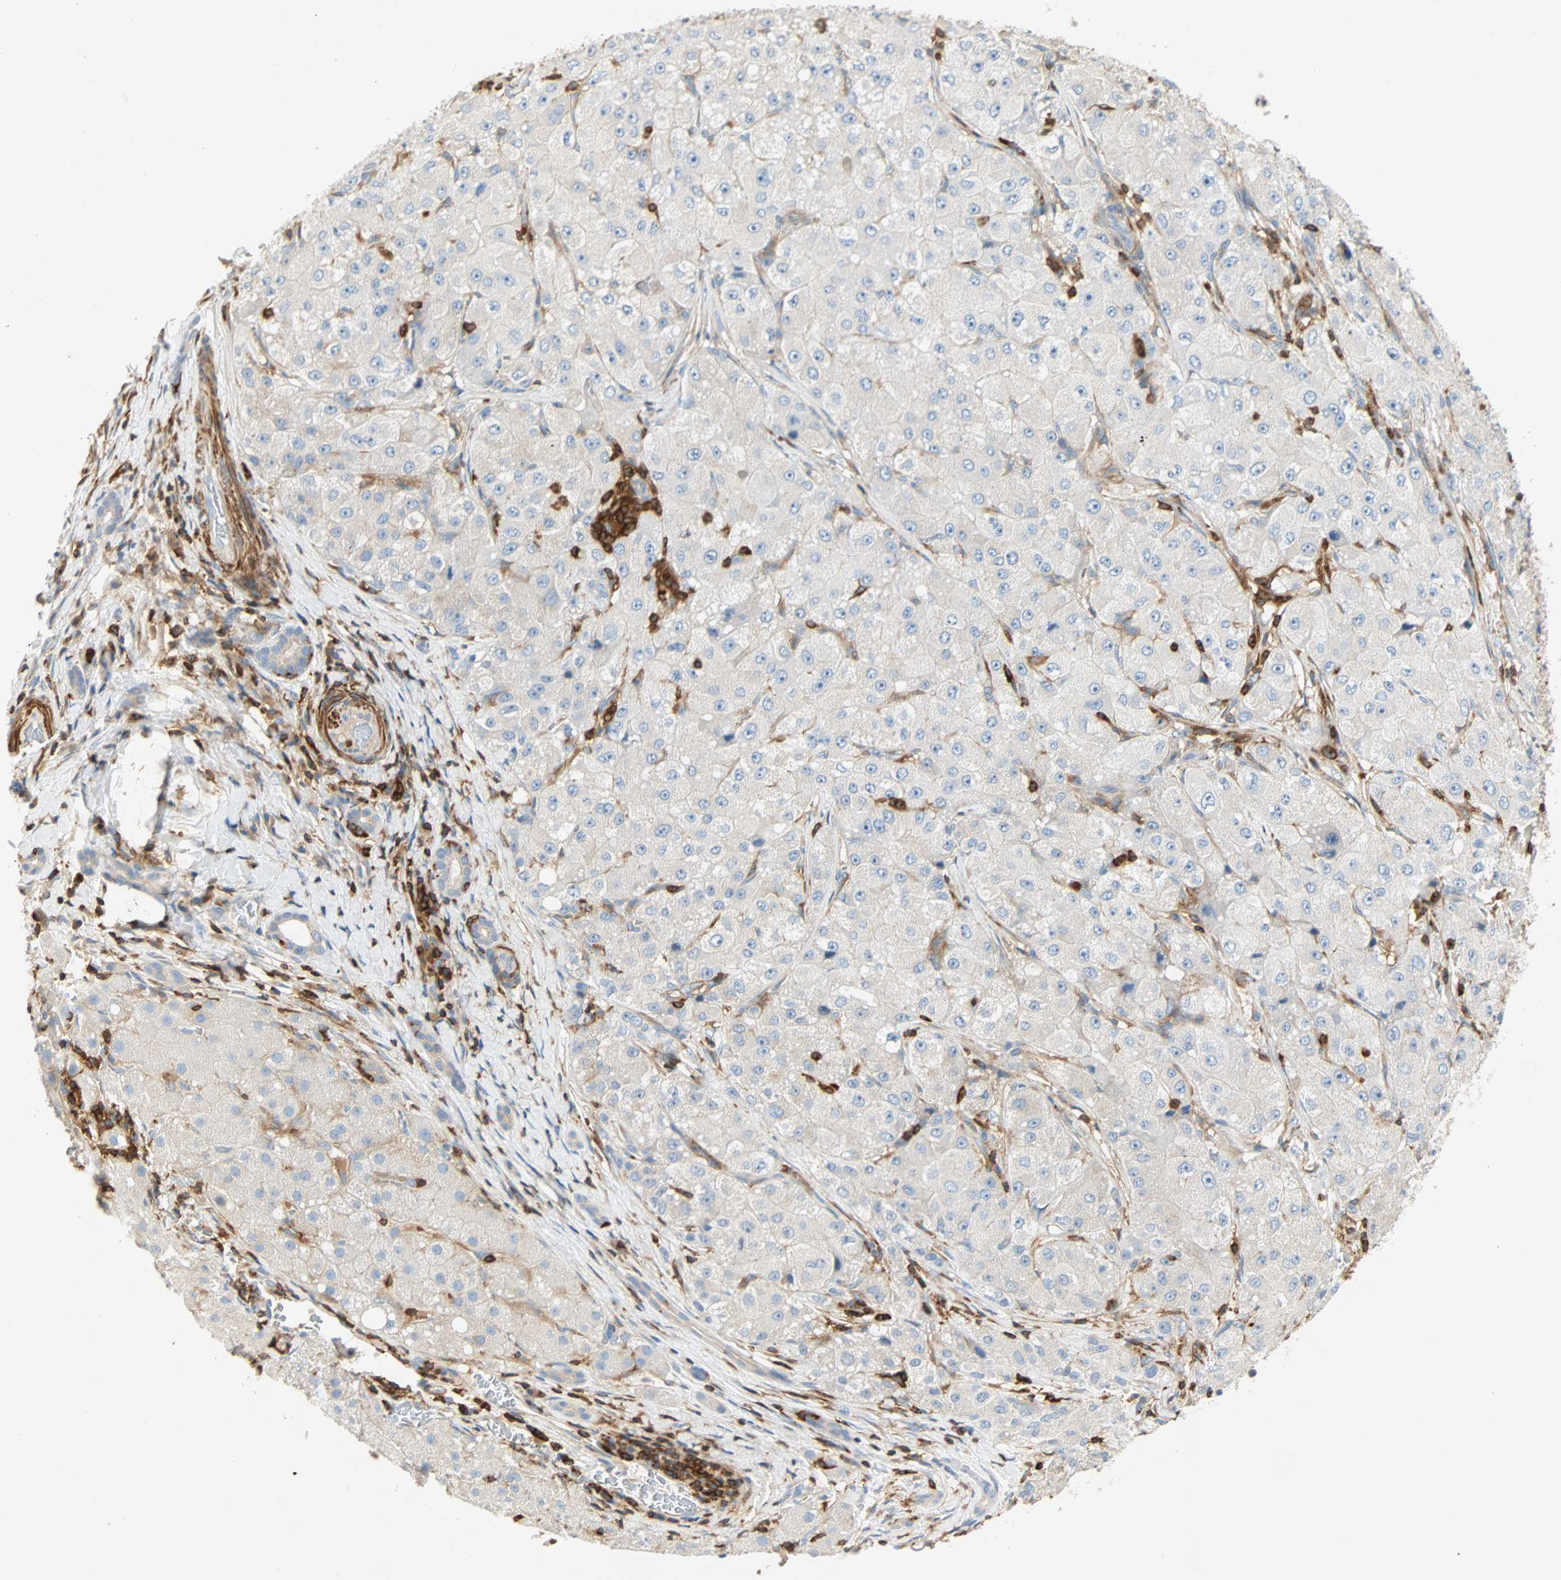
{"staining": {"intensity": "negative", "quantity": "none", "location": "none"}, "tissue": "liver cancer", "cell_type": "Tumor cells", "image_type": "cancer", "snomed": [{"axis": "morphology", "description": "Carcinoma, Hepatocellular, NOS"}, {"axis": "topography", "description": "Liver"}], "caption": "This is a micrograph of immunohistochemistry staining of liver hepatocellular carcinoma, which shows no staining in tumor cells. Nuclei are stained in blue.", "gene": "FMNL1", "patient": {"sex": "male", "age": 80}}